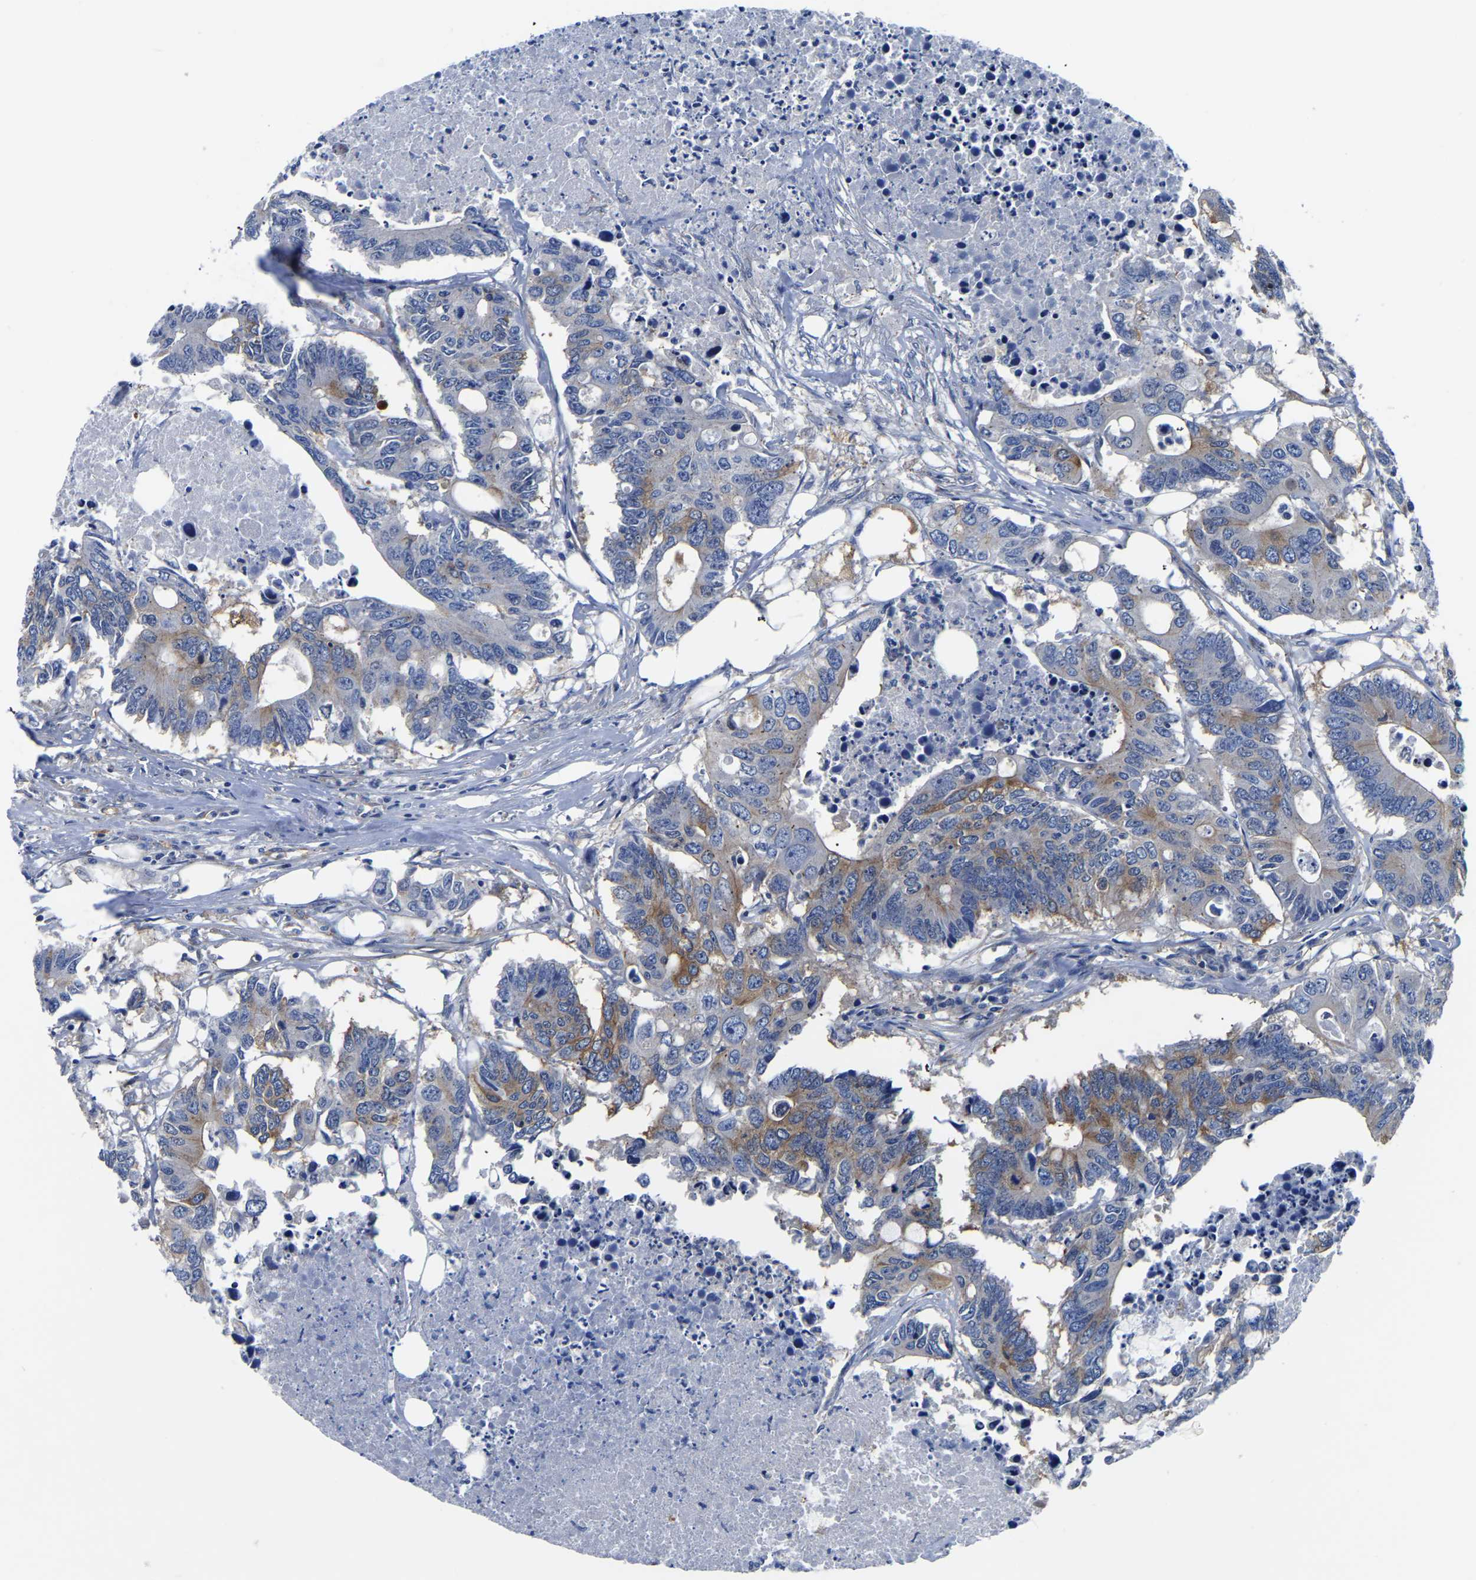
{"staining": {"intensity": "moderate", "quantity": "25%-75%", "location": "cytoplasmic/membranous"}, "tissue": "colorectal cancer", "cell_type": "Tumor cells", "image_type": "cancer", "snomed": [{"axis": "morphology", "description": "Adenocarcinoma, NOS"}, {"axis": "topography", "description": "Colon"}], "caption": "High-magnification brightfield microscopy of colorectal cancer (adenocarcinoma) stained with DAB (3,3'-diaminobenzidine) (brown) and counterstained with hematoxylin (blue). tumor cells exhibit moderate cytoplasmic/membranous expression is appreciated in about25%-75% of cells.", "gene": "TFG", "patient": {"sex": "male", "age": 71}}